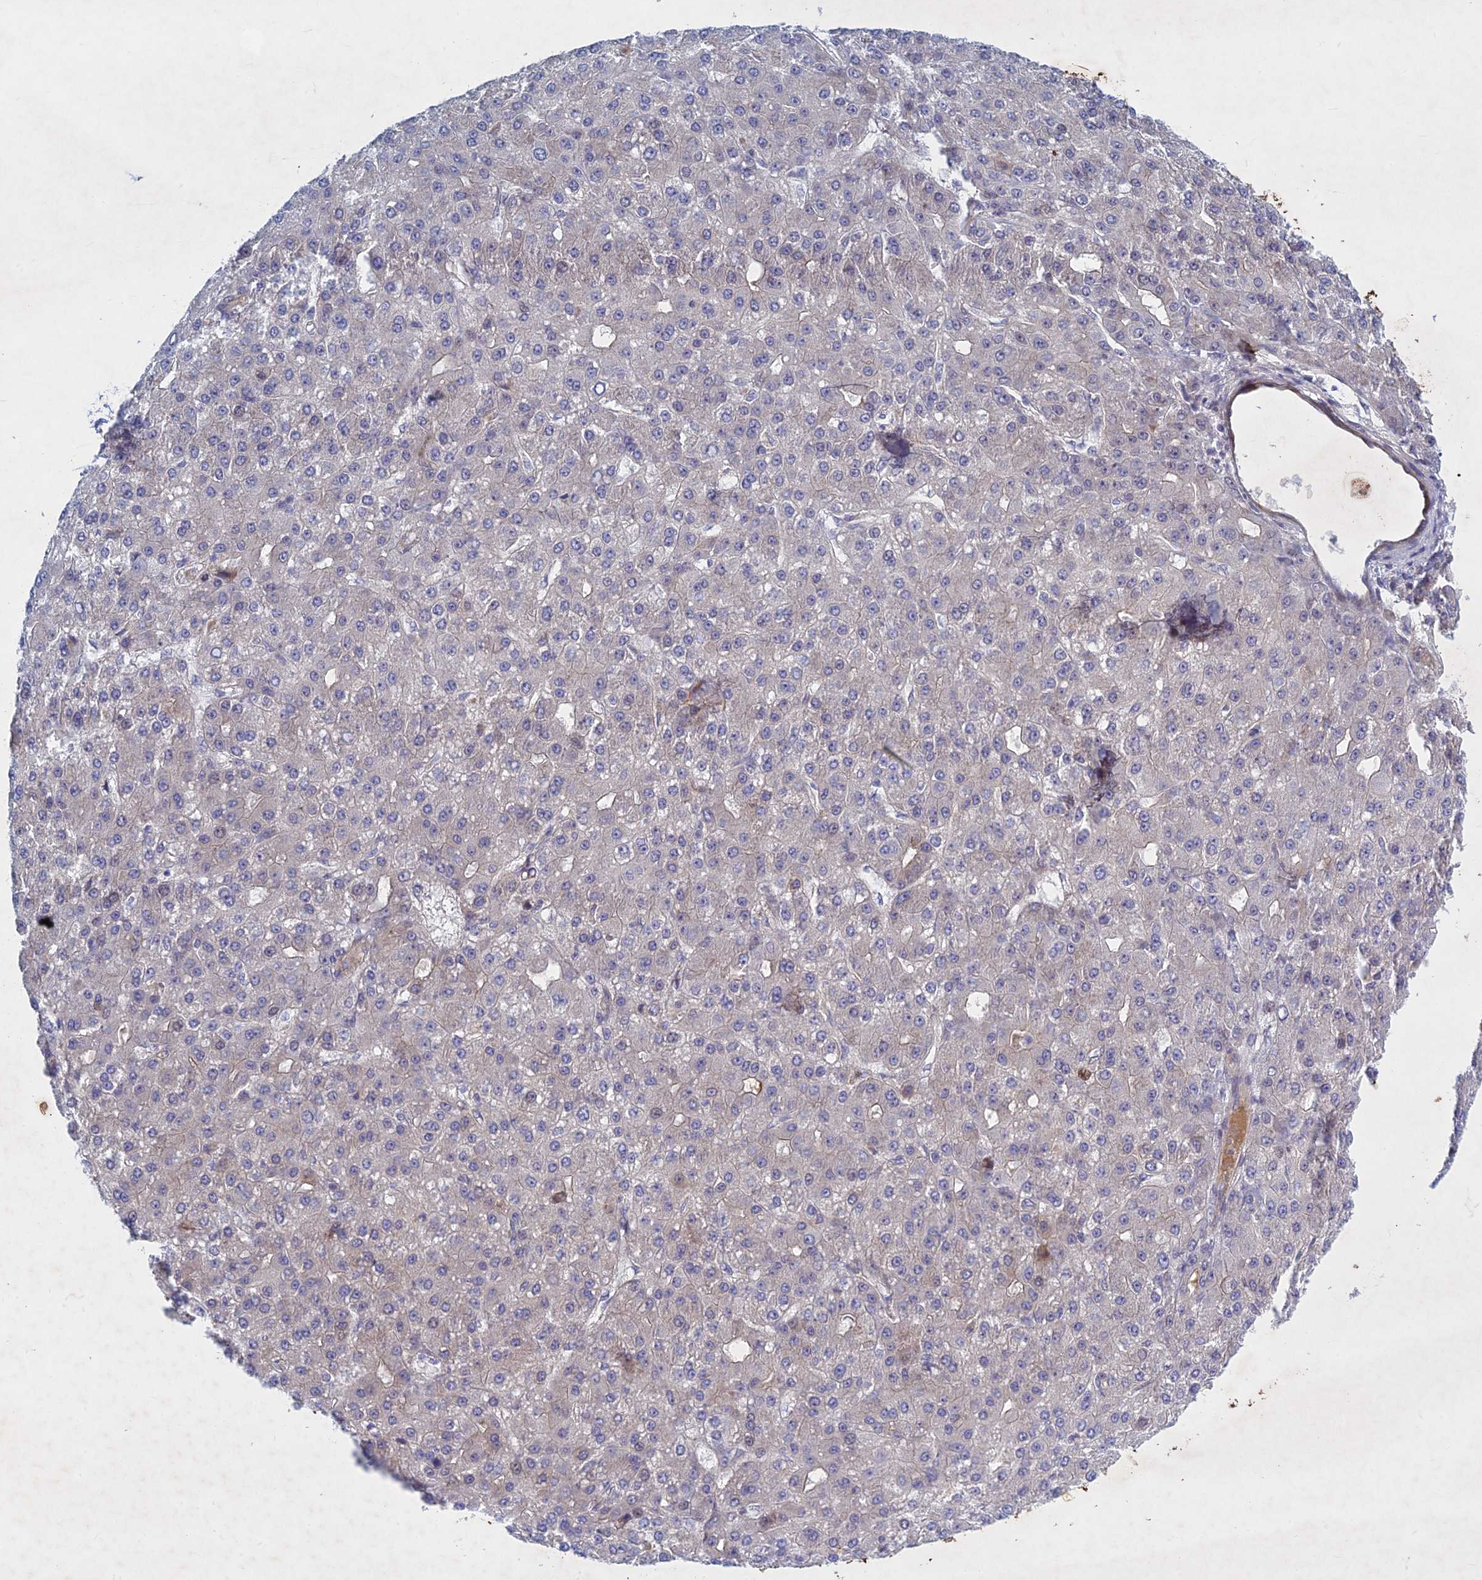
{"staining": {"intensity": "weak", "quantity": "<25%", "location": "cytoplasmic/membranous"}, "tissue": "liver cancer", "cell_type": "Tumor cells", "image_type": "cancer", "snomed": [{"axis": "morphology", "description": "Carcinoma, Hepatocellular, NOS"}, {"axis": "topography", "description": "Liver"}], "caption": "Image shows no protein positivity in tumor cells of liver cancer tissue.", "gene": "PTHLH", "patient": {"sex": "male", "age": 67}}